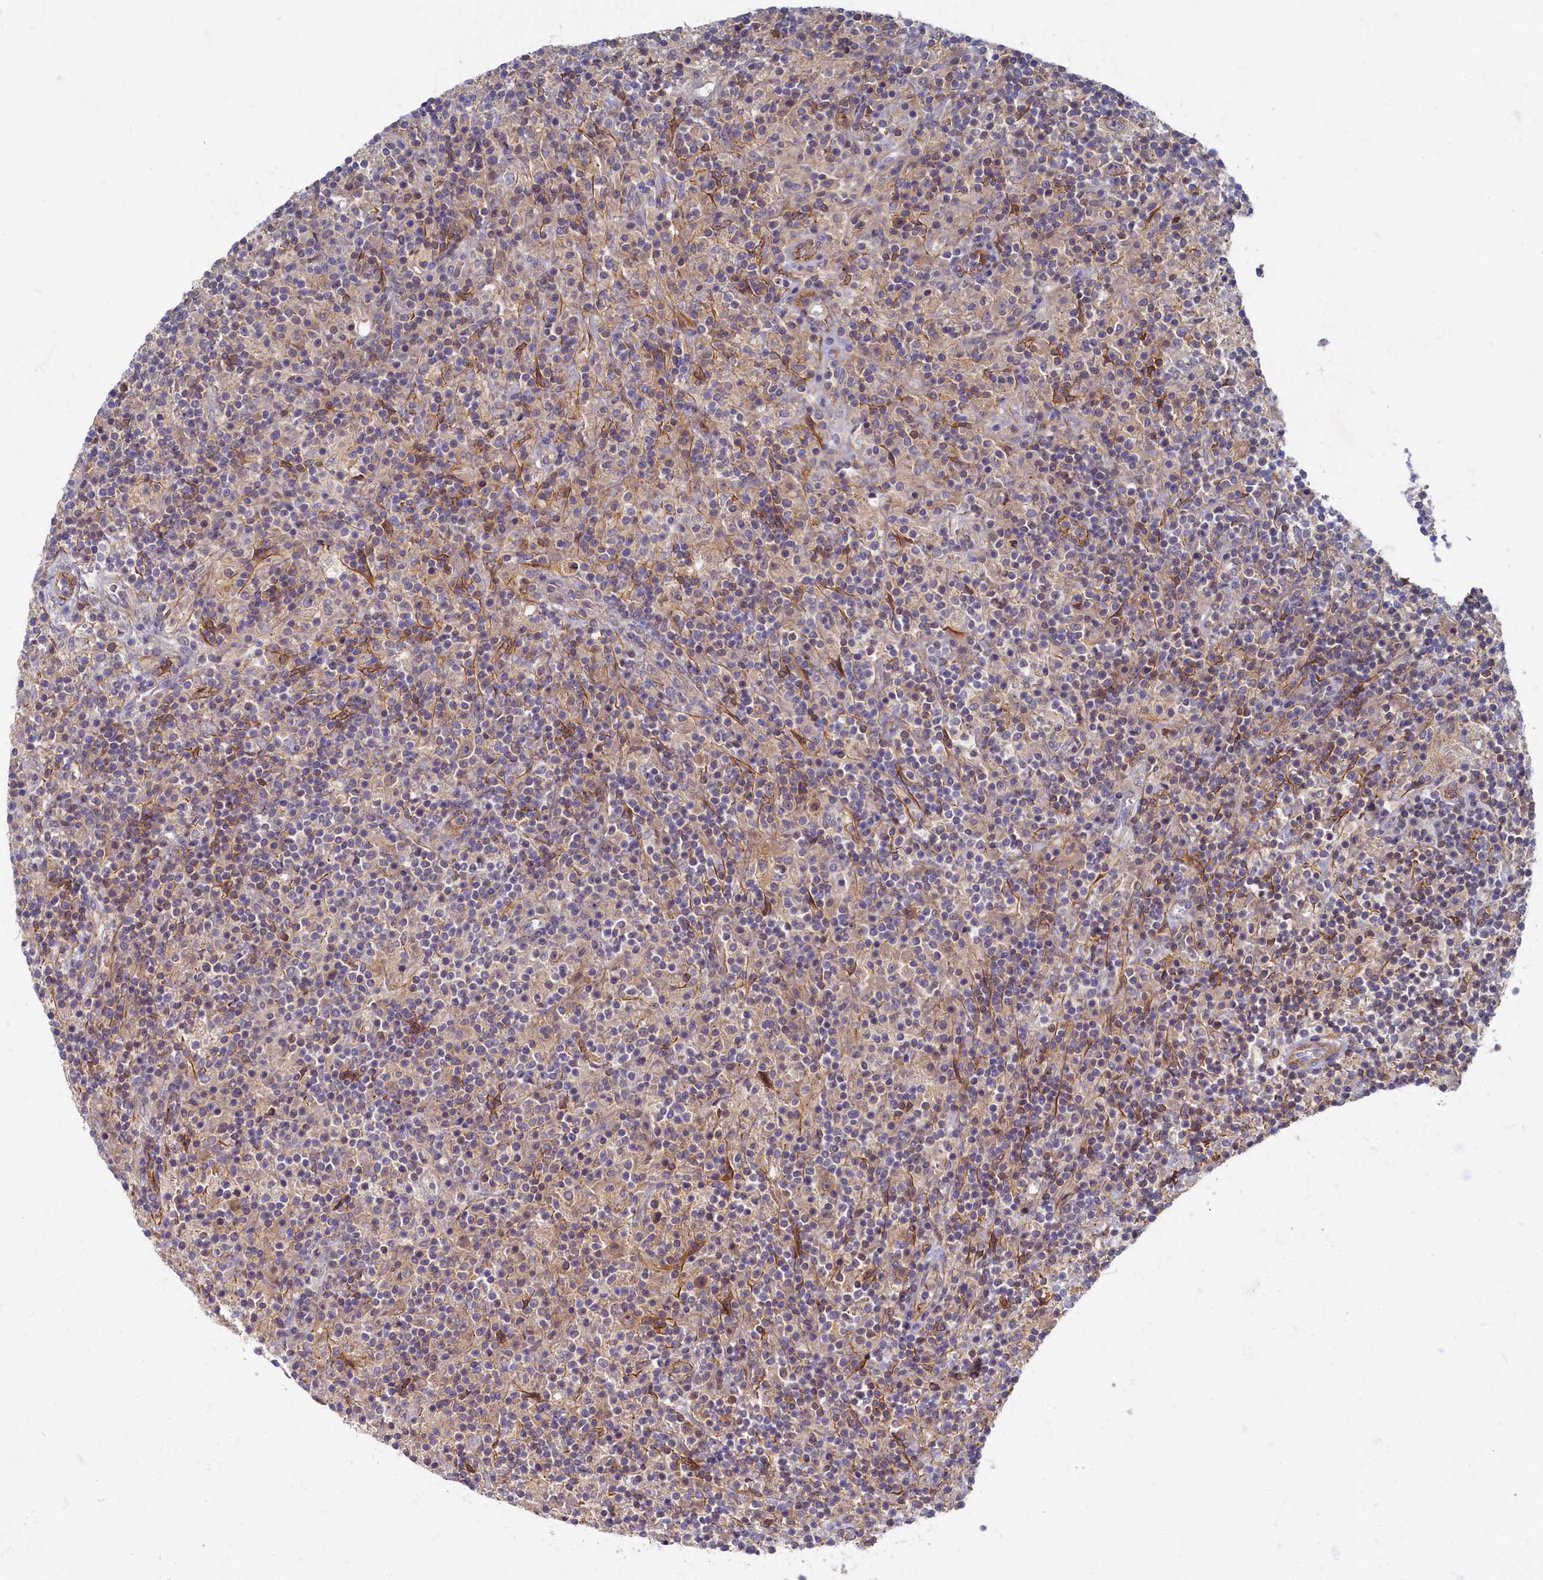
{"staining": {"intensity": "weak", "quantity": "25%-75%", "location": "cytoplasmic/membranous"}, "tissue": "lymphoma", "cell_type": "Tumor cells", "image_type": "cancer", "snomed": [{"axis": "morphology", "description": "Hodgkin's disease, NOS"}, {"axis": "topography", "description": "Lymph node"}], "caption": "Hodgkin's disease stained with DAB immunohistochemistry demonstrates low levels of weak cytoplasmic/membranous staining in about 25%-75% of tumor cells.", "gene": "PSMG2", "patient": {"sex": "male", "age": 70}}